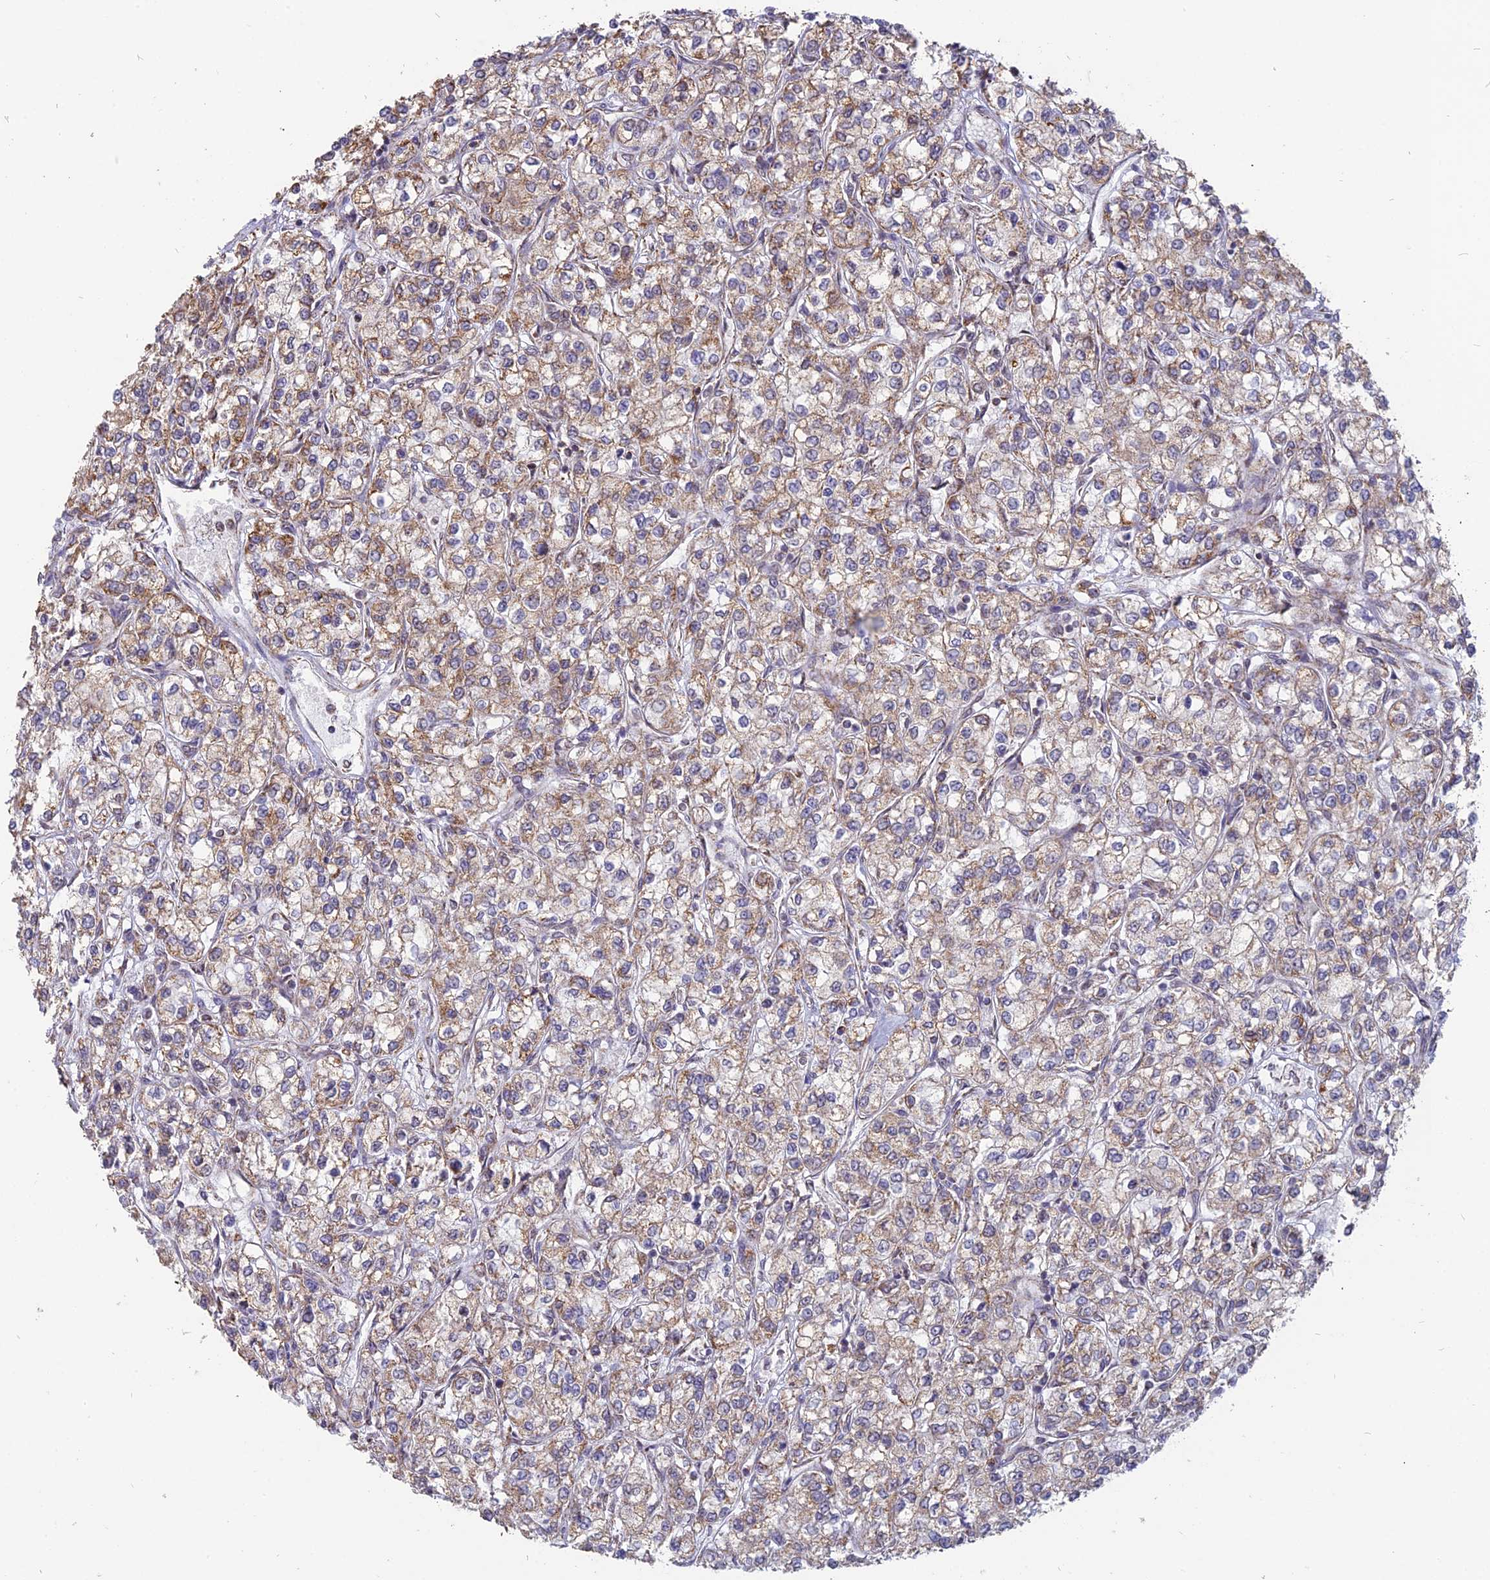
{"staining": {"intensity": "weak", "quantity": "25%-75%", "location": "cytoplasmic/membranous"}, "tissue": "renal cancer", "cell_type": "Tumor cells", "image_type": "cancer", "snomed": [{"axis": "morphology", "description": "Adenocarcinoma, NOS"}, {"axis": "topography", "description": "Kidney"}], "caption": "Protein analysis of adenocarcinoma (renal) tissue reveals weak cytoplasmic/membranous expression in approximately 25%-75% of tumor cells.", "gene": "ARHGAP40", "patient": {"sex": "male", "age": 80}}